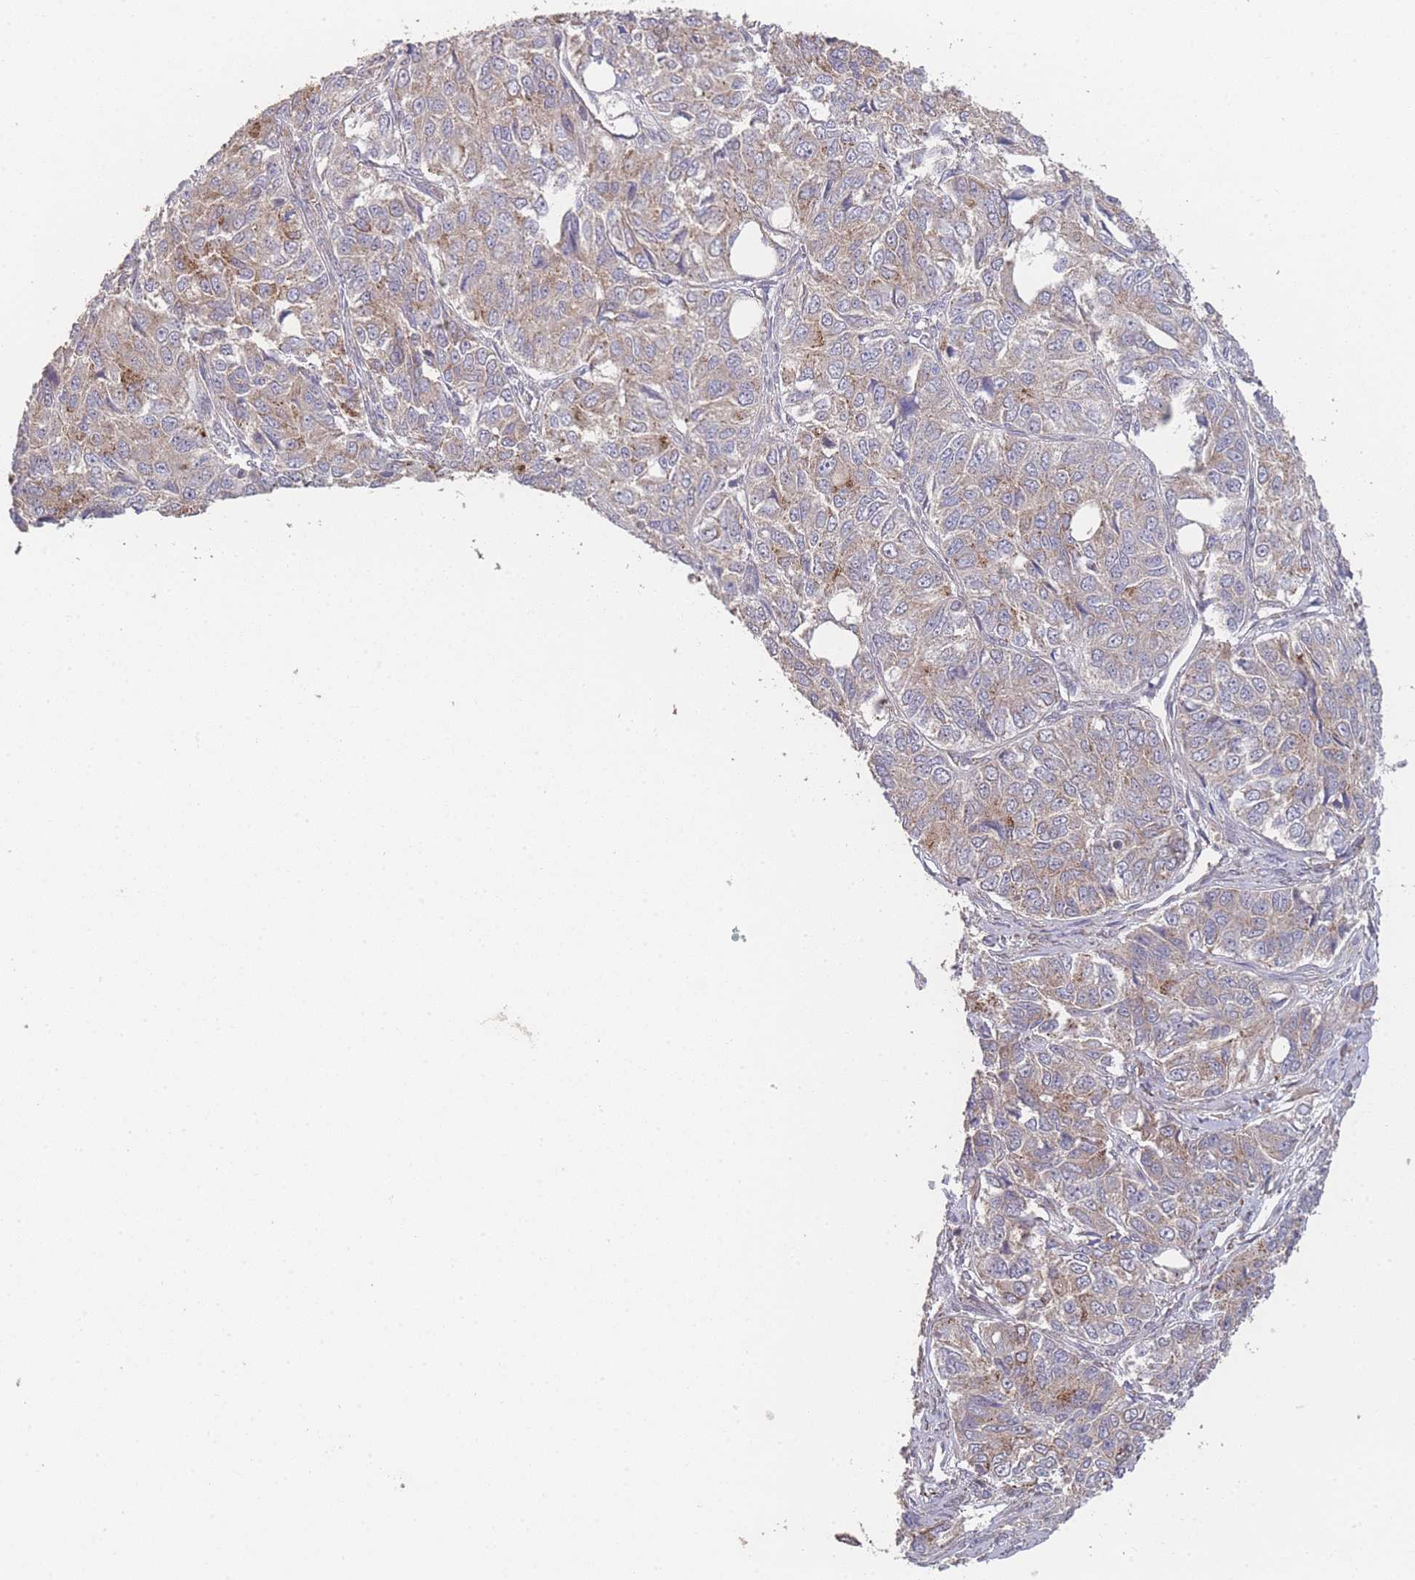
{"staining": {"intensity": "moderate", "quantity": "<25%", "location": "cytoplasmic/membranous"}, "tissue": "ovarian cancer", "cell_type": "Tumor cells", "image_type": "cancer", "snomed": [{"axis": "morphology", "description": "Carcinoma, endometroid"}, {"axis": "topography", "description": "Ovary"}], "caption": "DAB (3,3'-diaminobenzidine) immunohistochemical staining of human ovarian endometroid carcinoma reveals moderate cytoplasmic/membranous protein expression in about <25% of tumor cells.", "gene": "PXMP4", "patient": {"sex": "female", "age": 51}}